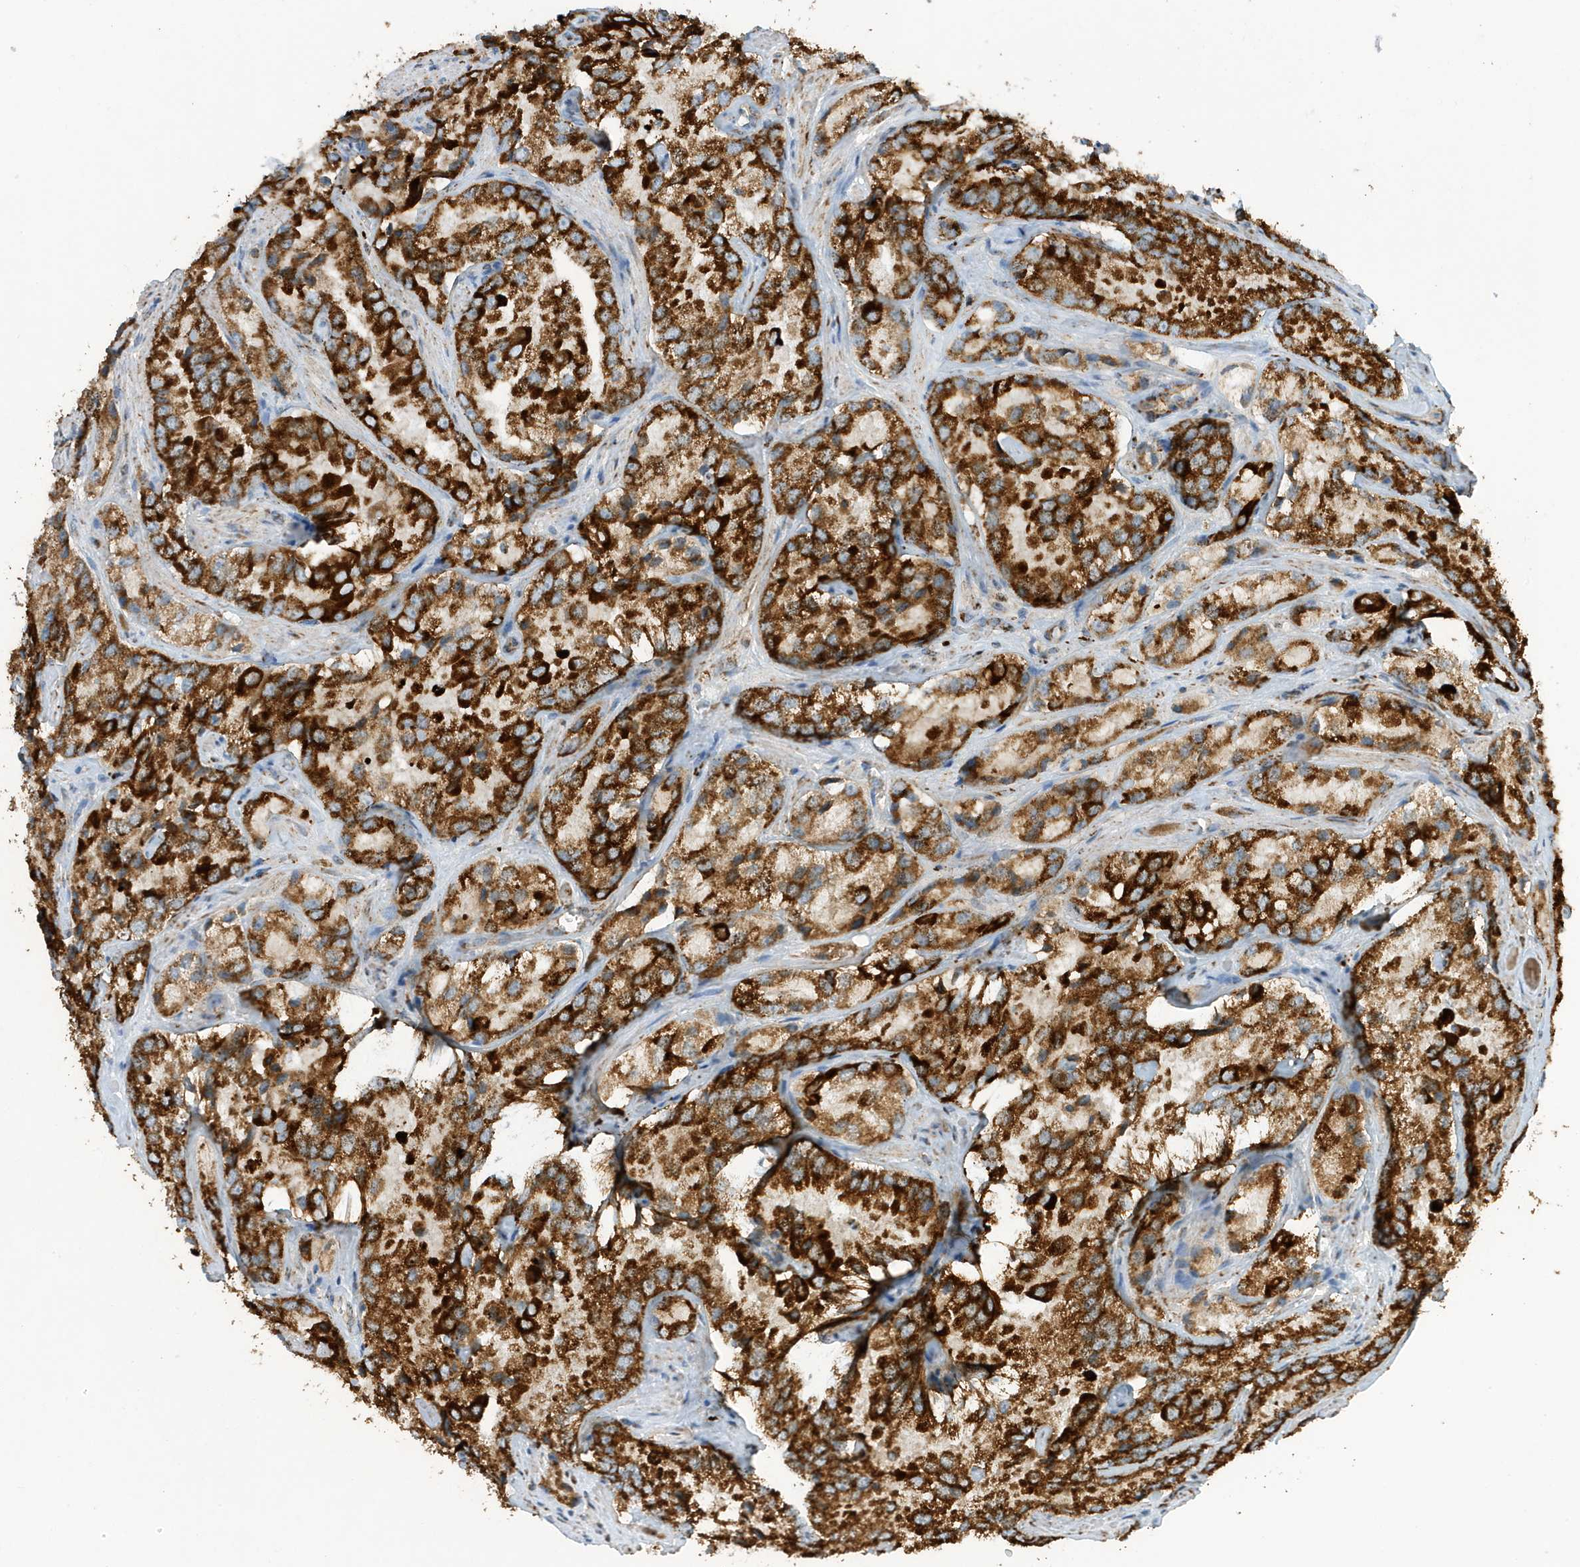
{"staining": {"intensity": "strong", "quantity": ">75%", "location": "cytoplasmic/membranous"}, "tissue": "prostate cancer", "cell_type": "Tumor cells", "image_type": "cancer", "snomed": [{"axis": "morphology", "description": "Adenocarcinoma, High grade"}, {"axis": "topography", "description": "Prostate"}], "caption": "This image displays immunohistochemistry (IHC) staining of prostate cancer, with high strong cytoplasmic/membranous positivity in approximately >75% of tumor cells.", "gene": "ATP5ME", "patient": {"sex": "male", "age": 66}}